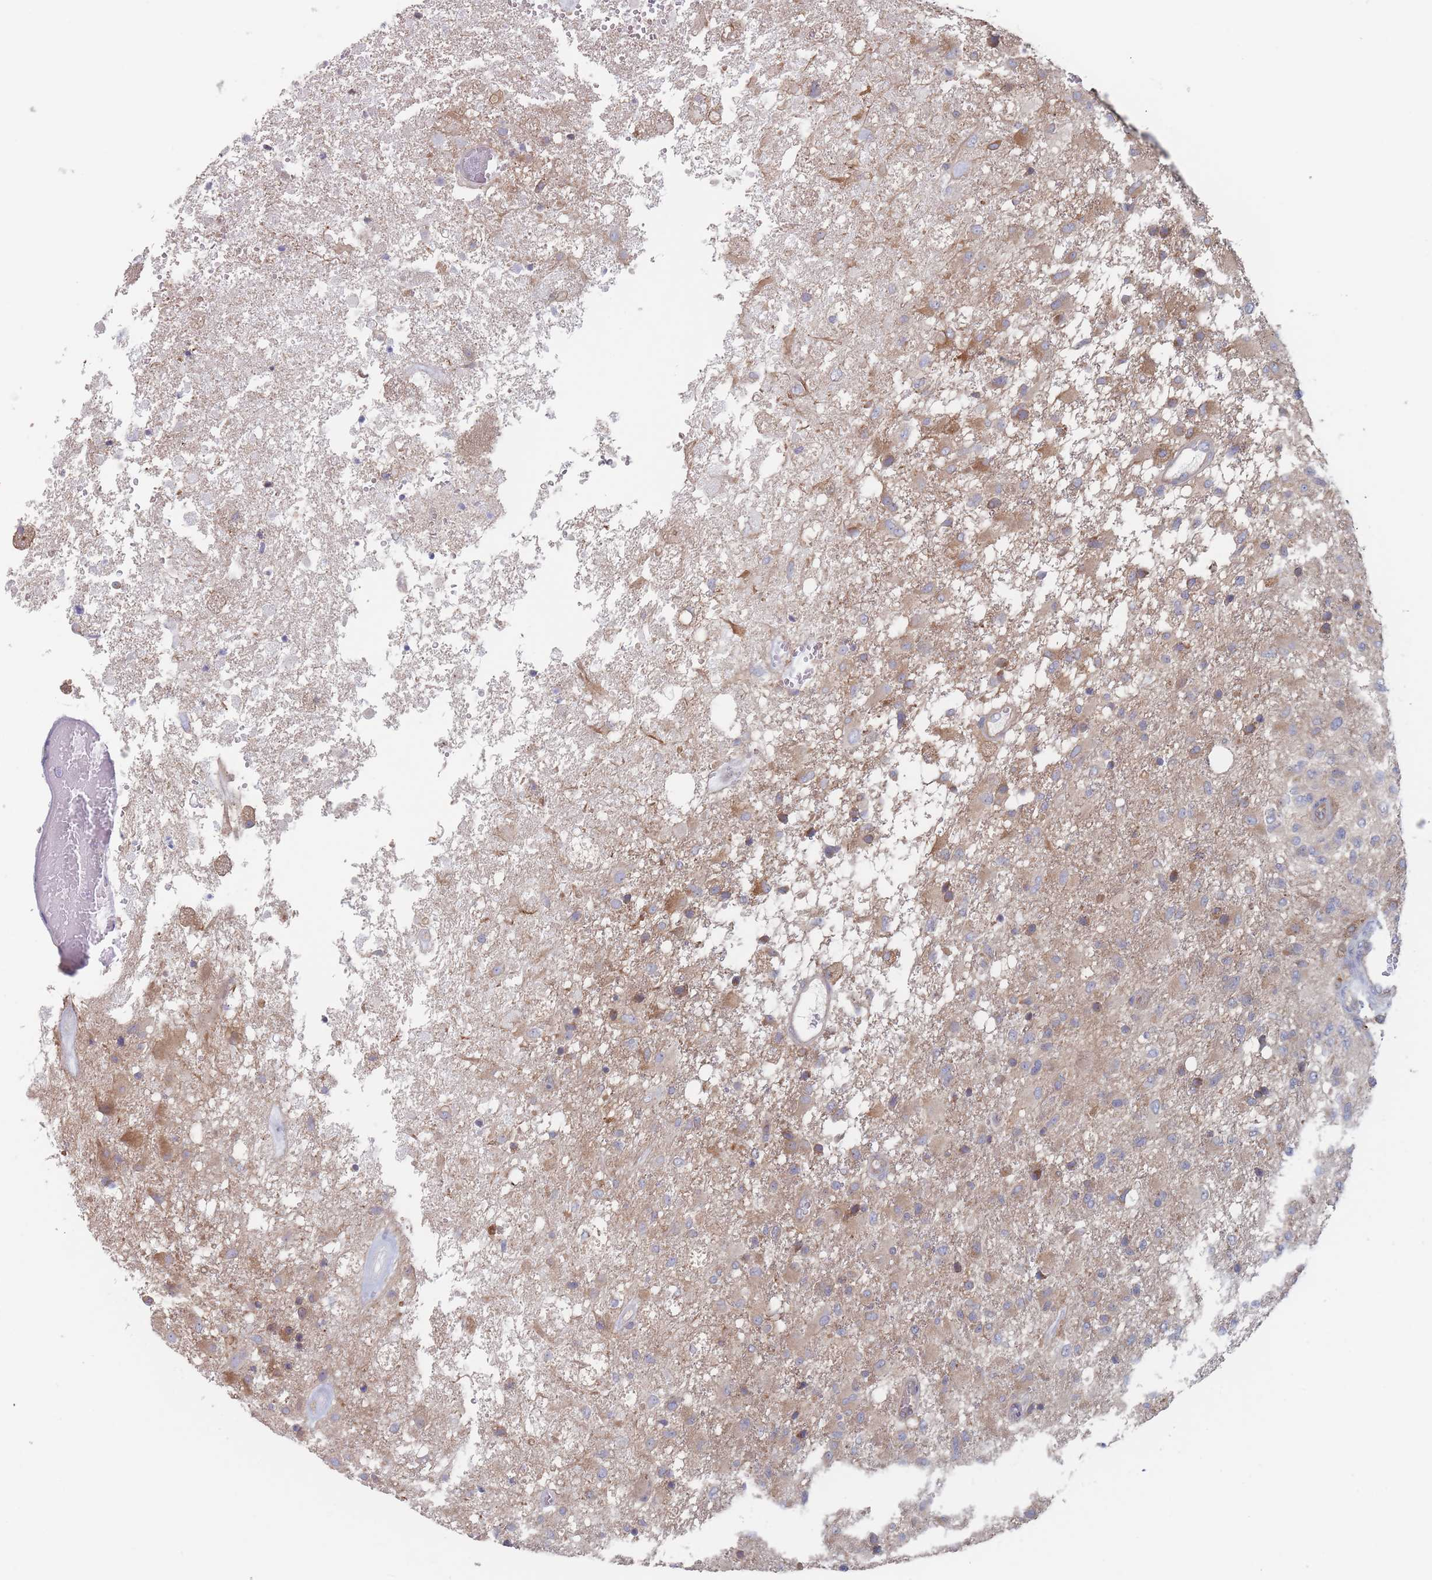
{"staining": {"intensity": "weak", "quantity": "<25%", "location": "cytoplasmic/membranous"}, "tissue": "glioma", "cell_type": "Tumor cells", "image_type": "cancer", "snomed": [{"axis": "morphology", "description": "Glioma, malignant, High grade"}, {"axis": "topography", "description": "Brain"}], "caption": "Human glioma stained for a protein using IHC displays no staining in tumor cells.", "gene": "EFCC1", "patient": {"sex": "female", "age": 74}}